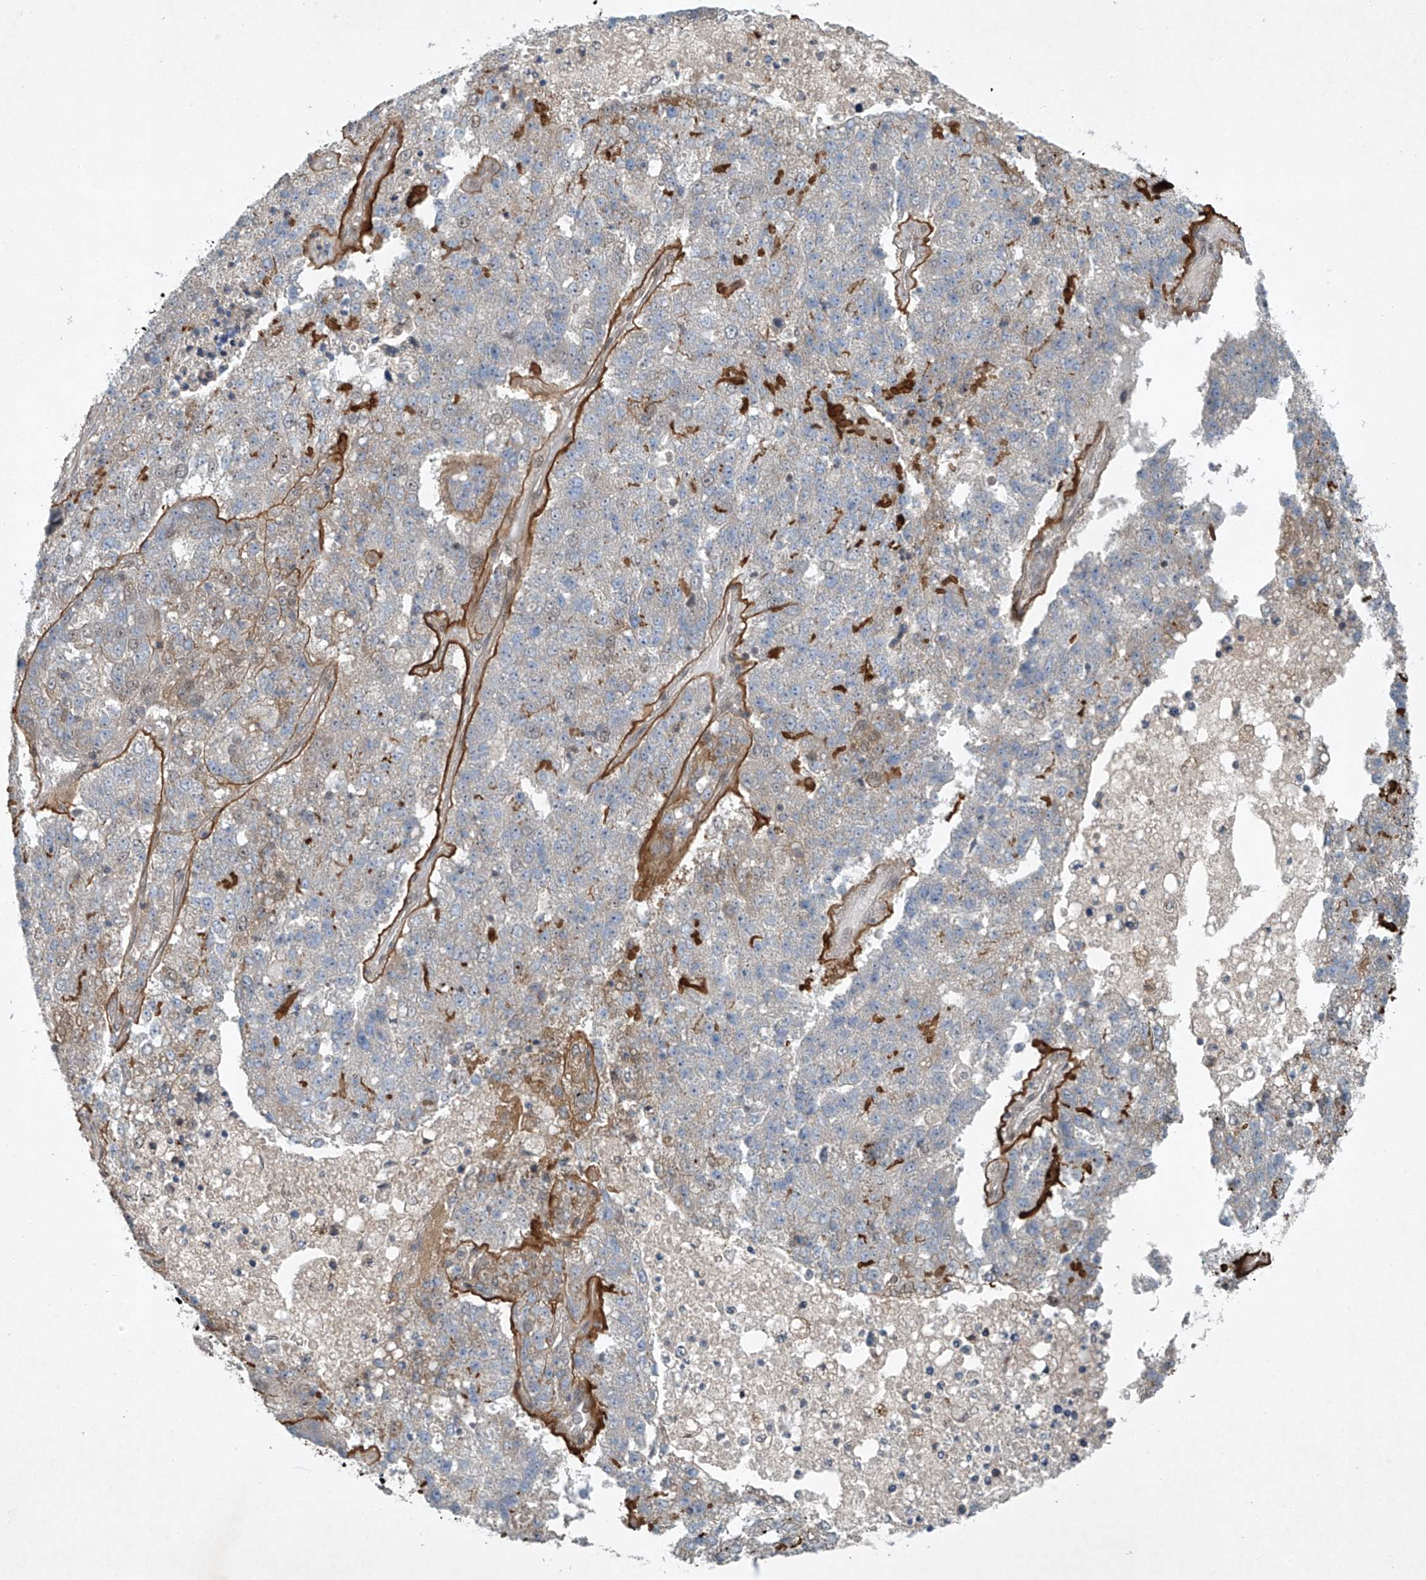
{"staining": {"intensity": "weak", "quantity": "<25%", "location": "nuclear"}, "tissue": "pancreatic cancer", "cell_type": "Tumor cells", "image_type": "cancer", "snomed": [{"axis": "morphology", "description": "Adenocarcinoma, NOS"}, {"axis": "topography", "description": "Pancreas"}], "caption": "Immunohistochemical staining of human pancreatic cancer (adenocarcinoma) shows no significant positivity in tumor cells.", "gene": "TAF8", "patient": {"sex": "female", "age": 61}}